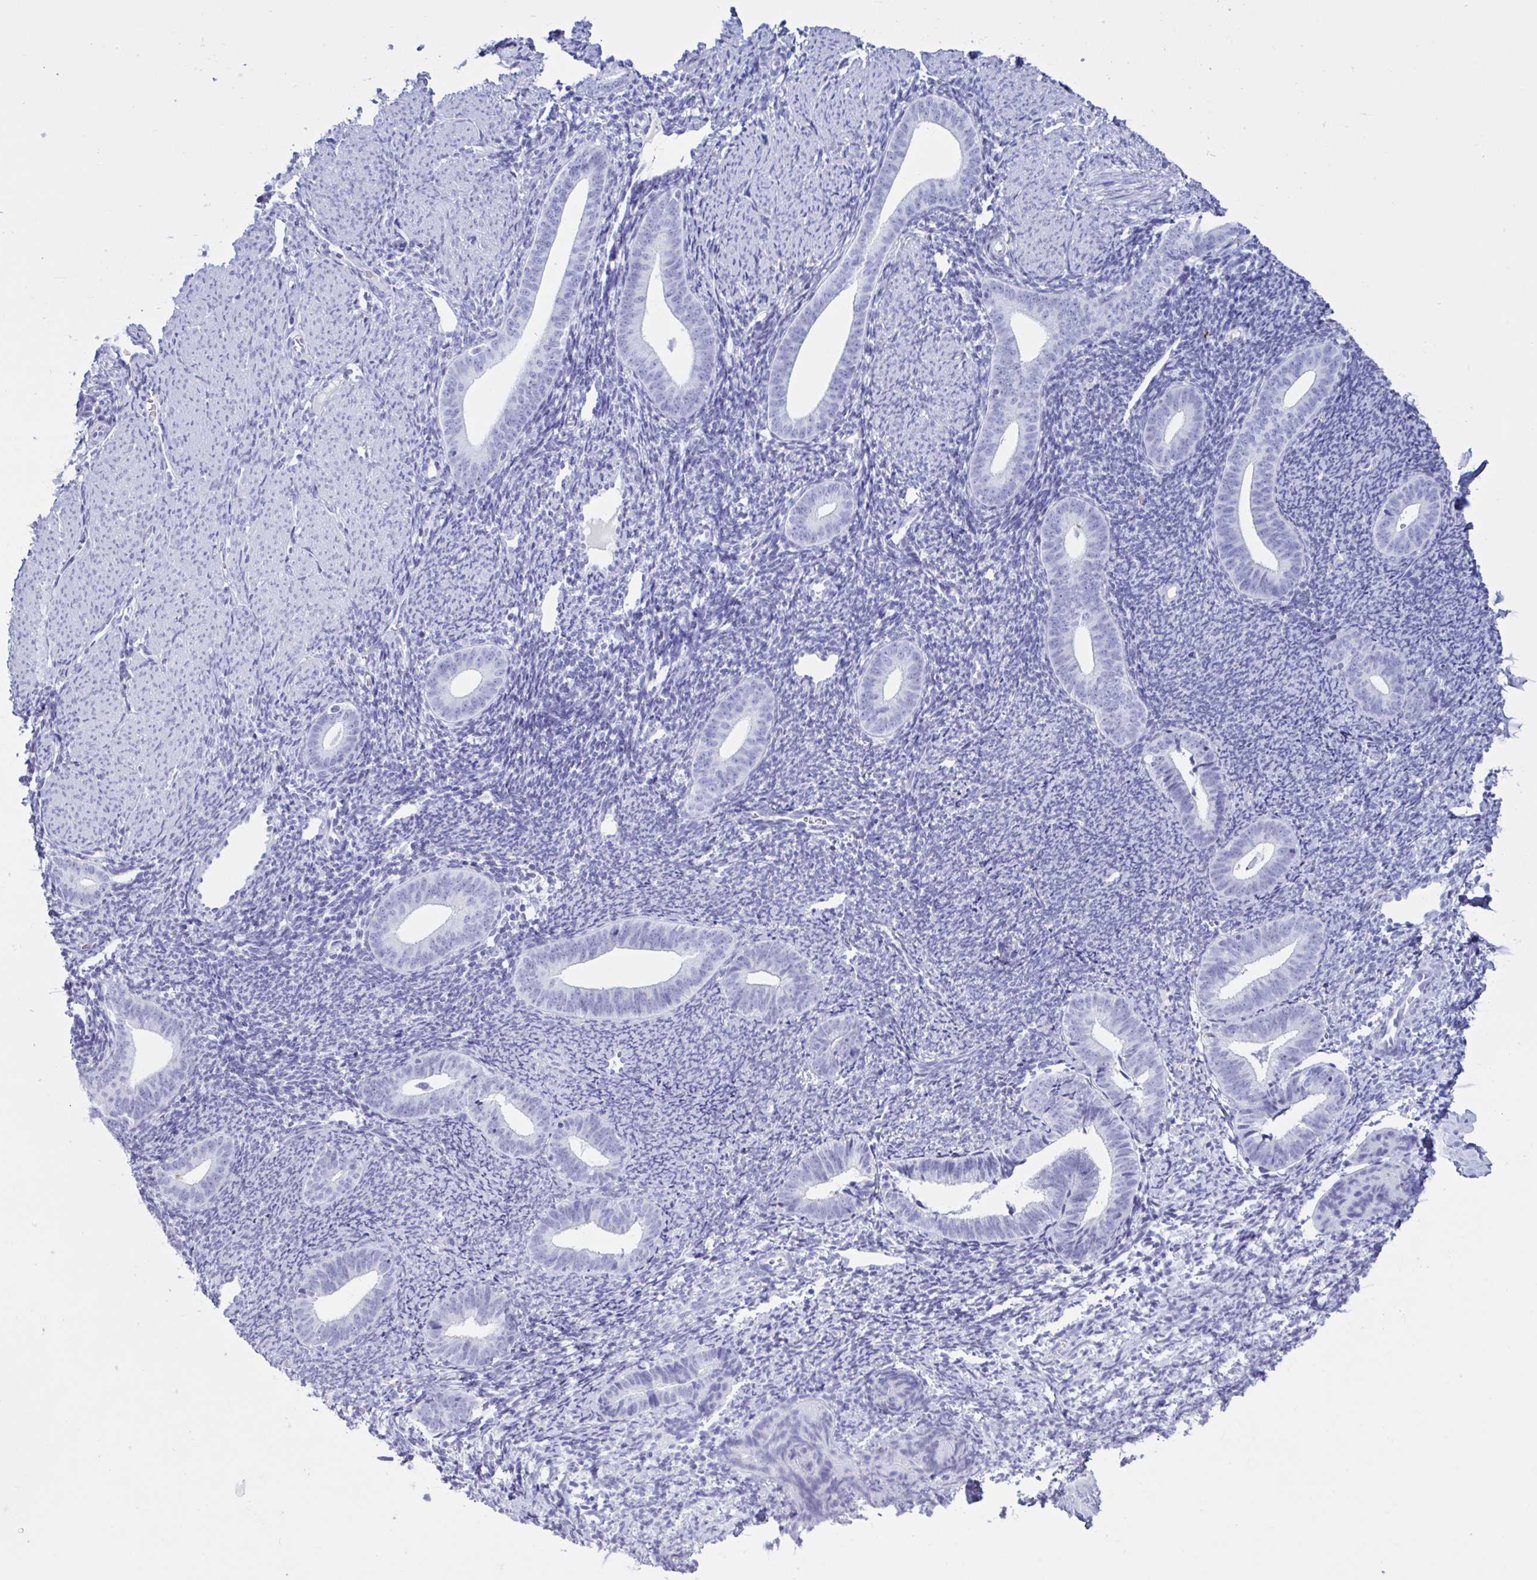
{"staining": {"intensity": "negative", "quantity": "none", "location": "none"}, "tissue": "endometrium", "cell_type": "Cells in endometrial stroma", "image_type": "normal", "snomed": [{"axis": "morphology", "description": "Normal tissue, NOS"}, {"axis": "topography", "description": "Endometrium"}], "caption": "Immunohistochemistry (IHC) image of unremarkable endometrium: endometrium stained with DAB (3,3'-diaminobenzidine) shows no significant protein expression in cells in endometrial stroma.", "gene": "MRGPRG", "patient": {"sex": "female", "age": 39}}